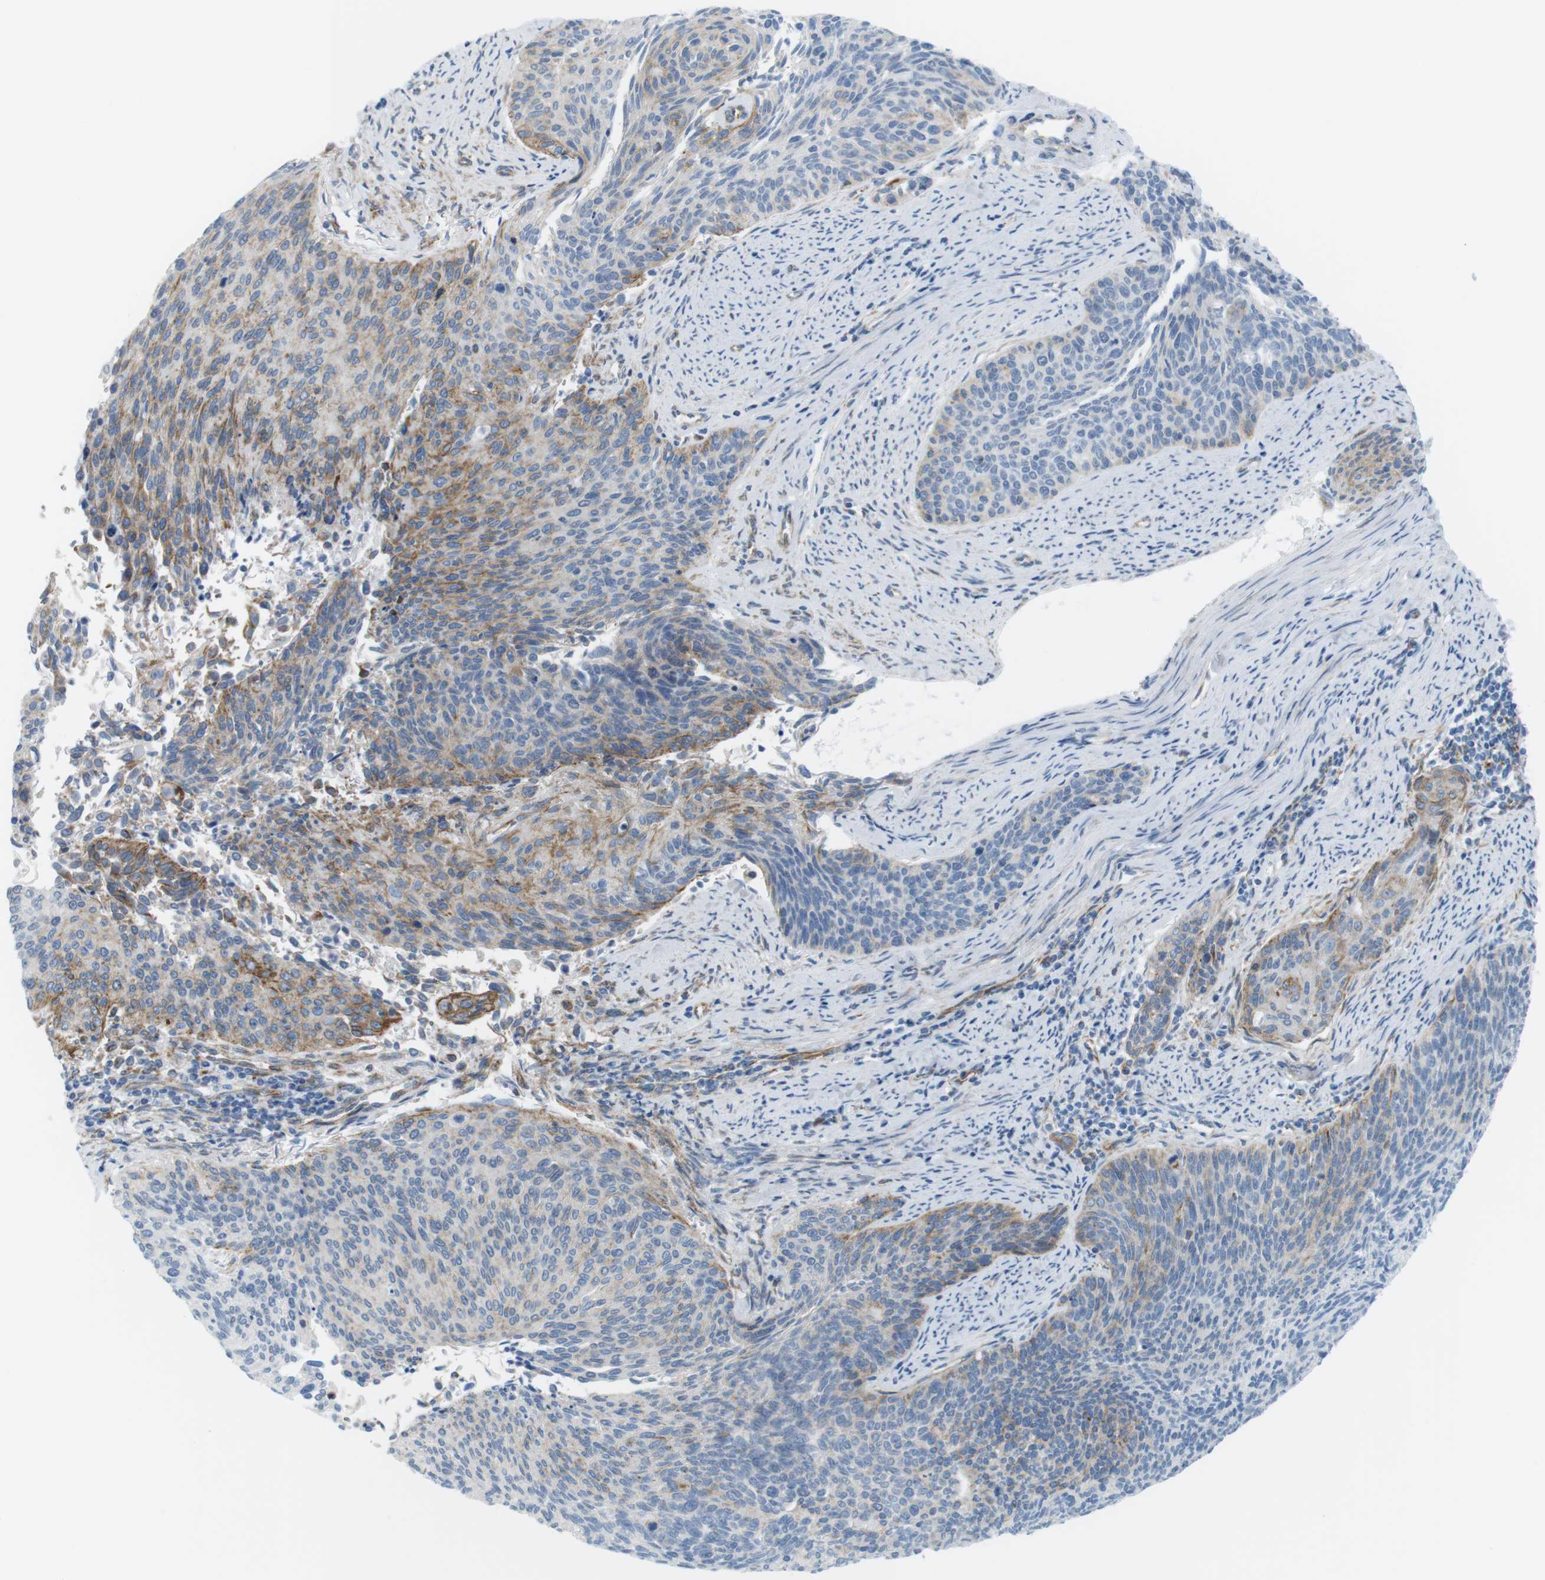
{"staining": {"intensity": "moderate", "quantity": "25%-75%", "location": "cytoplasmic/membranous"}, "tissue": "cervical cancer", "cell_type": "Tumor cells", "image_type": "cancer", "snomed": [{"axis": "morphology", "description": "Squamous cell carcinoma, NOS"}, {"axis": "topography", "description": "Cervix"}], "caption": "Protein analysis of cervical squamous cell carcinoma tissue displays moderate cytoplasmic/membranous expression in about 25%-75% of tumor cells. (DAB = brown stain, brightfield microscopy at high magnification).", "gene": "MYH9", "patient": {"sex": "female", "age": 55}}